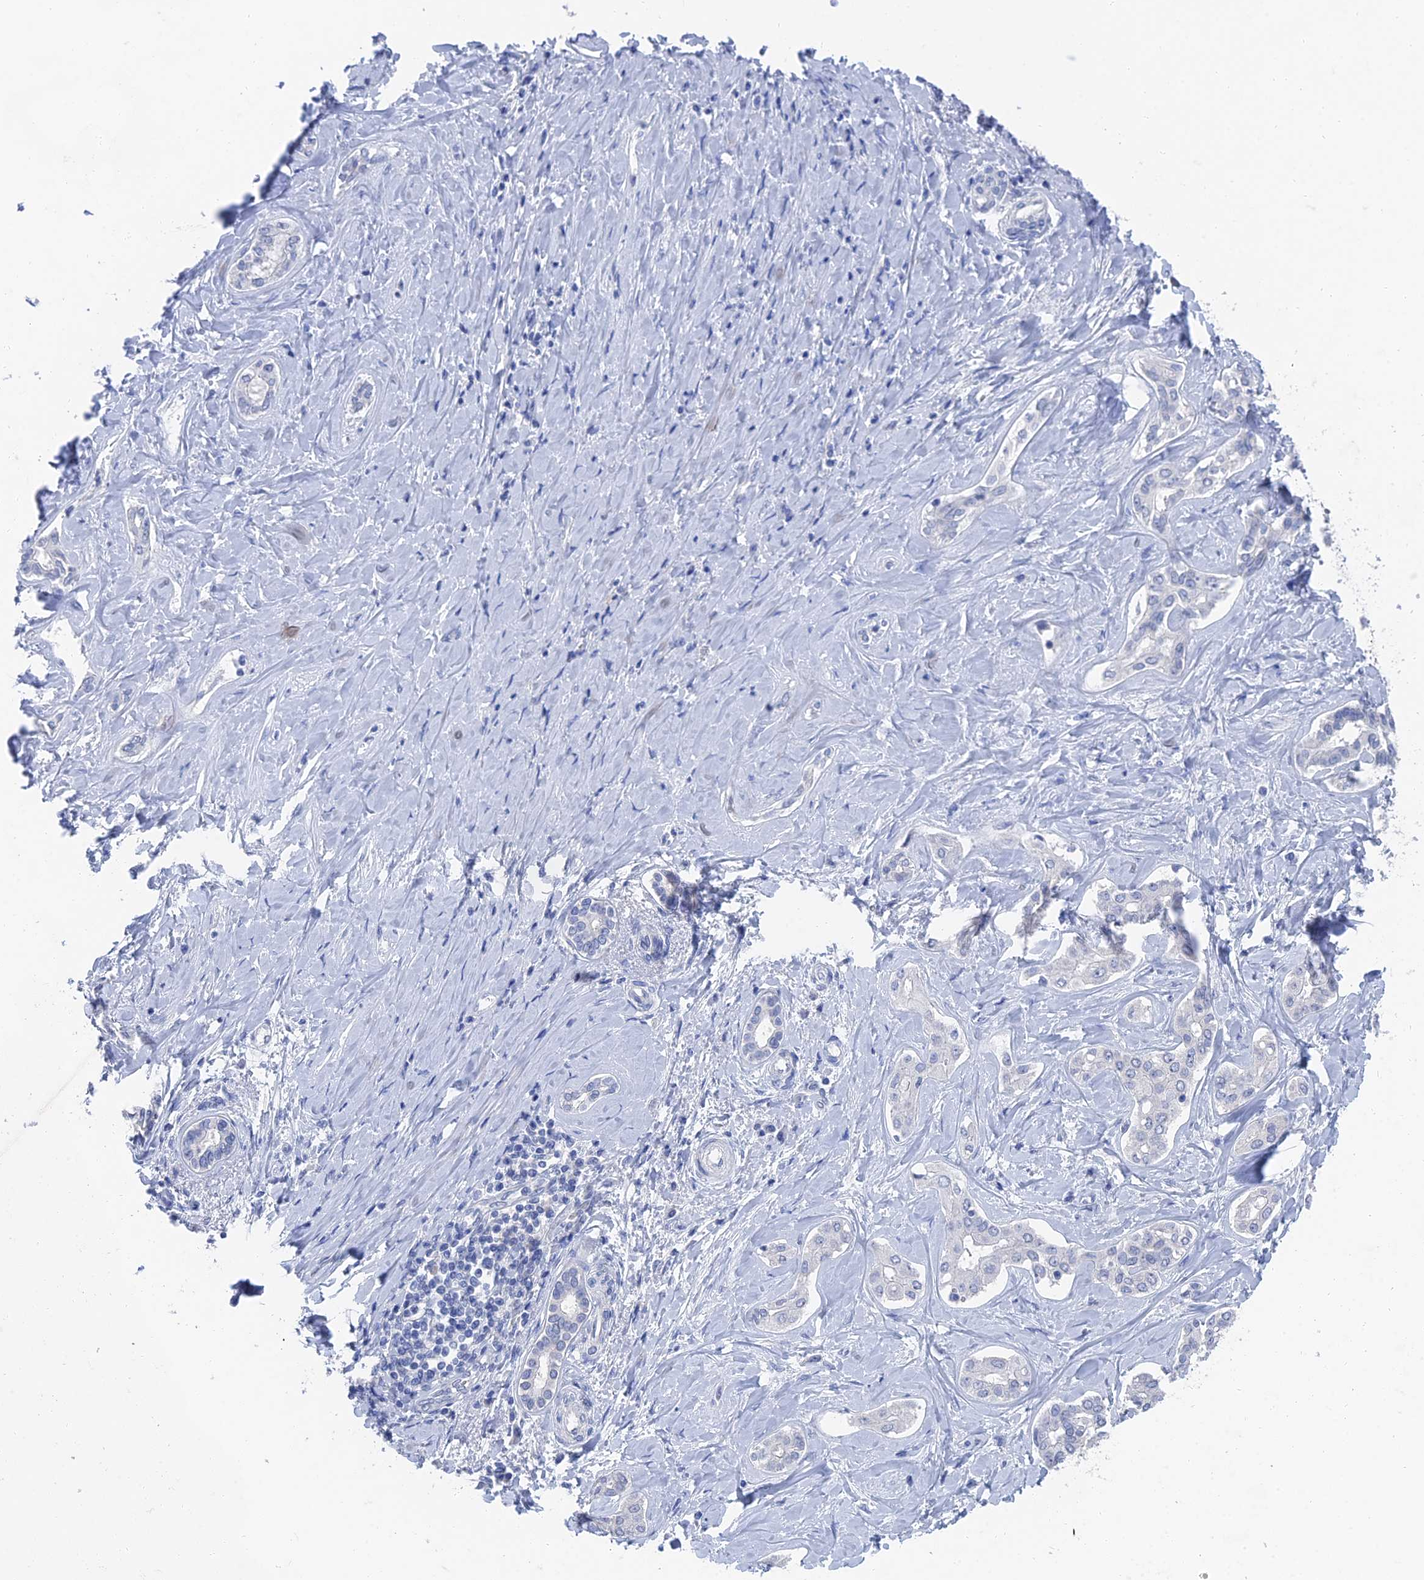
{"staining": {"intensity": "negative", "quantity": "none", "location": "none"}, "tissue": "liver cancer", "cell_type": "Tumor cells", "image_type": "cancer", "snomed": [{"axis": "morphology", "description": "Cholangiocarcinoma"}, {"axis": "topography", "description": "Liver"}], "caption": "Photomicrograph shows no significant protein expression in tumor cells of liver cancer. (Brightfield microscopy of DAB IHC at high magnification).", "gene": "GFAP", "patient": {"sex": "female", "age": 77}}